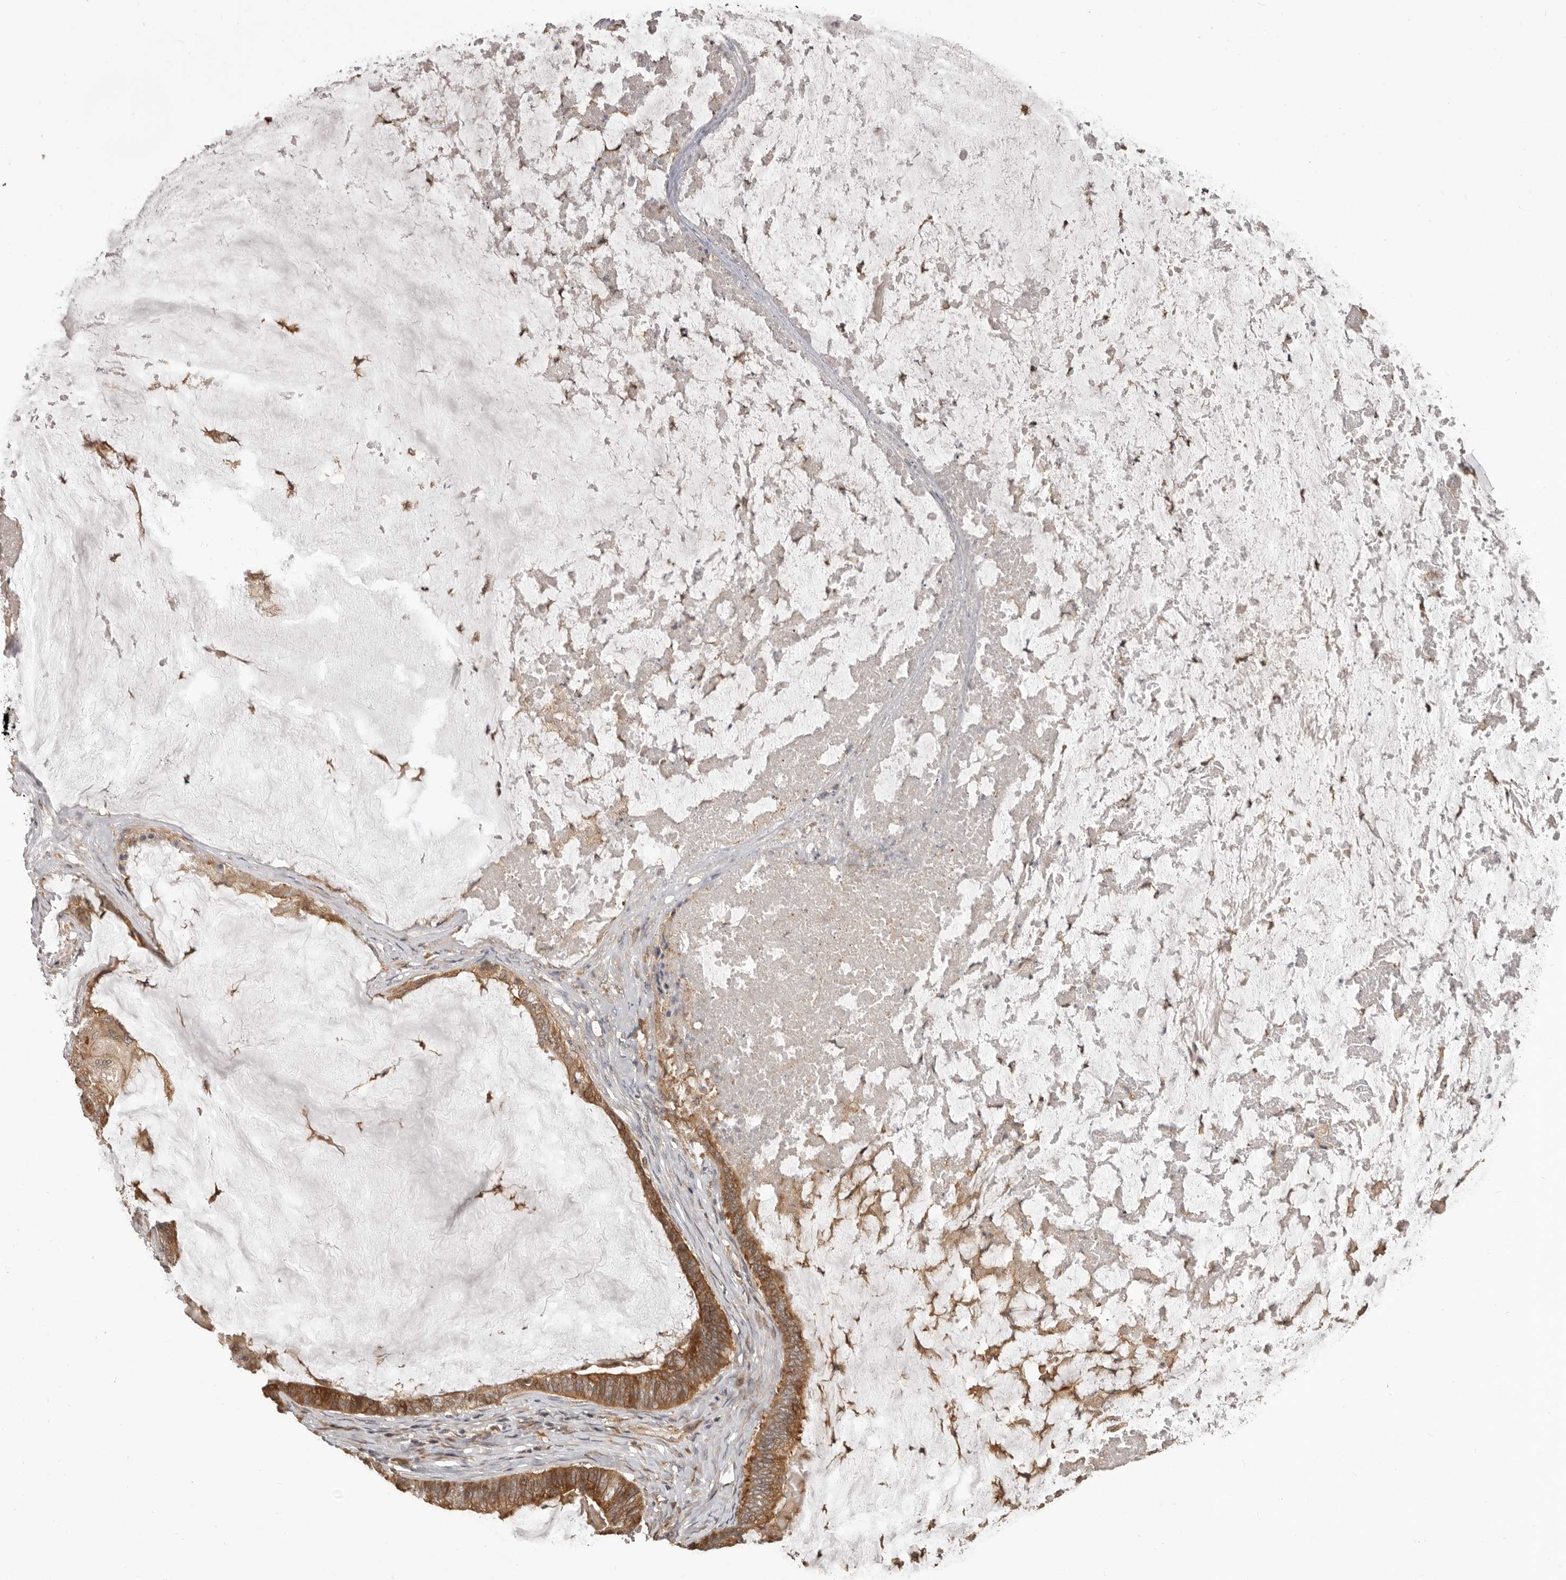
{"staining": {"intensity": "strong", "quantity": ">75%", "location": "cytoplasmic/membranous"}, "tissue": "ovarian cancer", "cell_type": "Tumor cells", "image_type": "cancer", "snomed": [{"axis": "morphology", "description": "Cystadenocarcinoma, mucinous, NOS"}, {"axis": "topography", "description": "Ovary"}], "caption": "Strong cytoplasmic/membranous protein expression is identified in approximately >75% of tumor cells in ovarian cancer.", "gene": "HBS1L", "patient": {"sex": "female", "age": 61}}